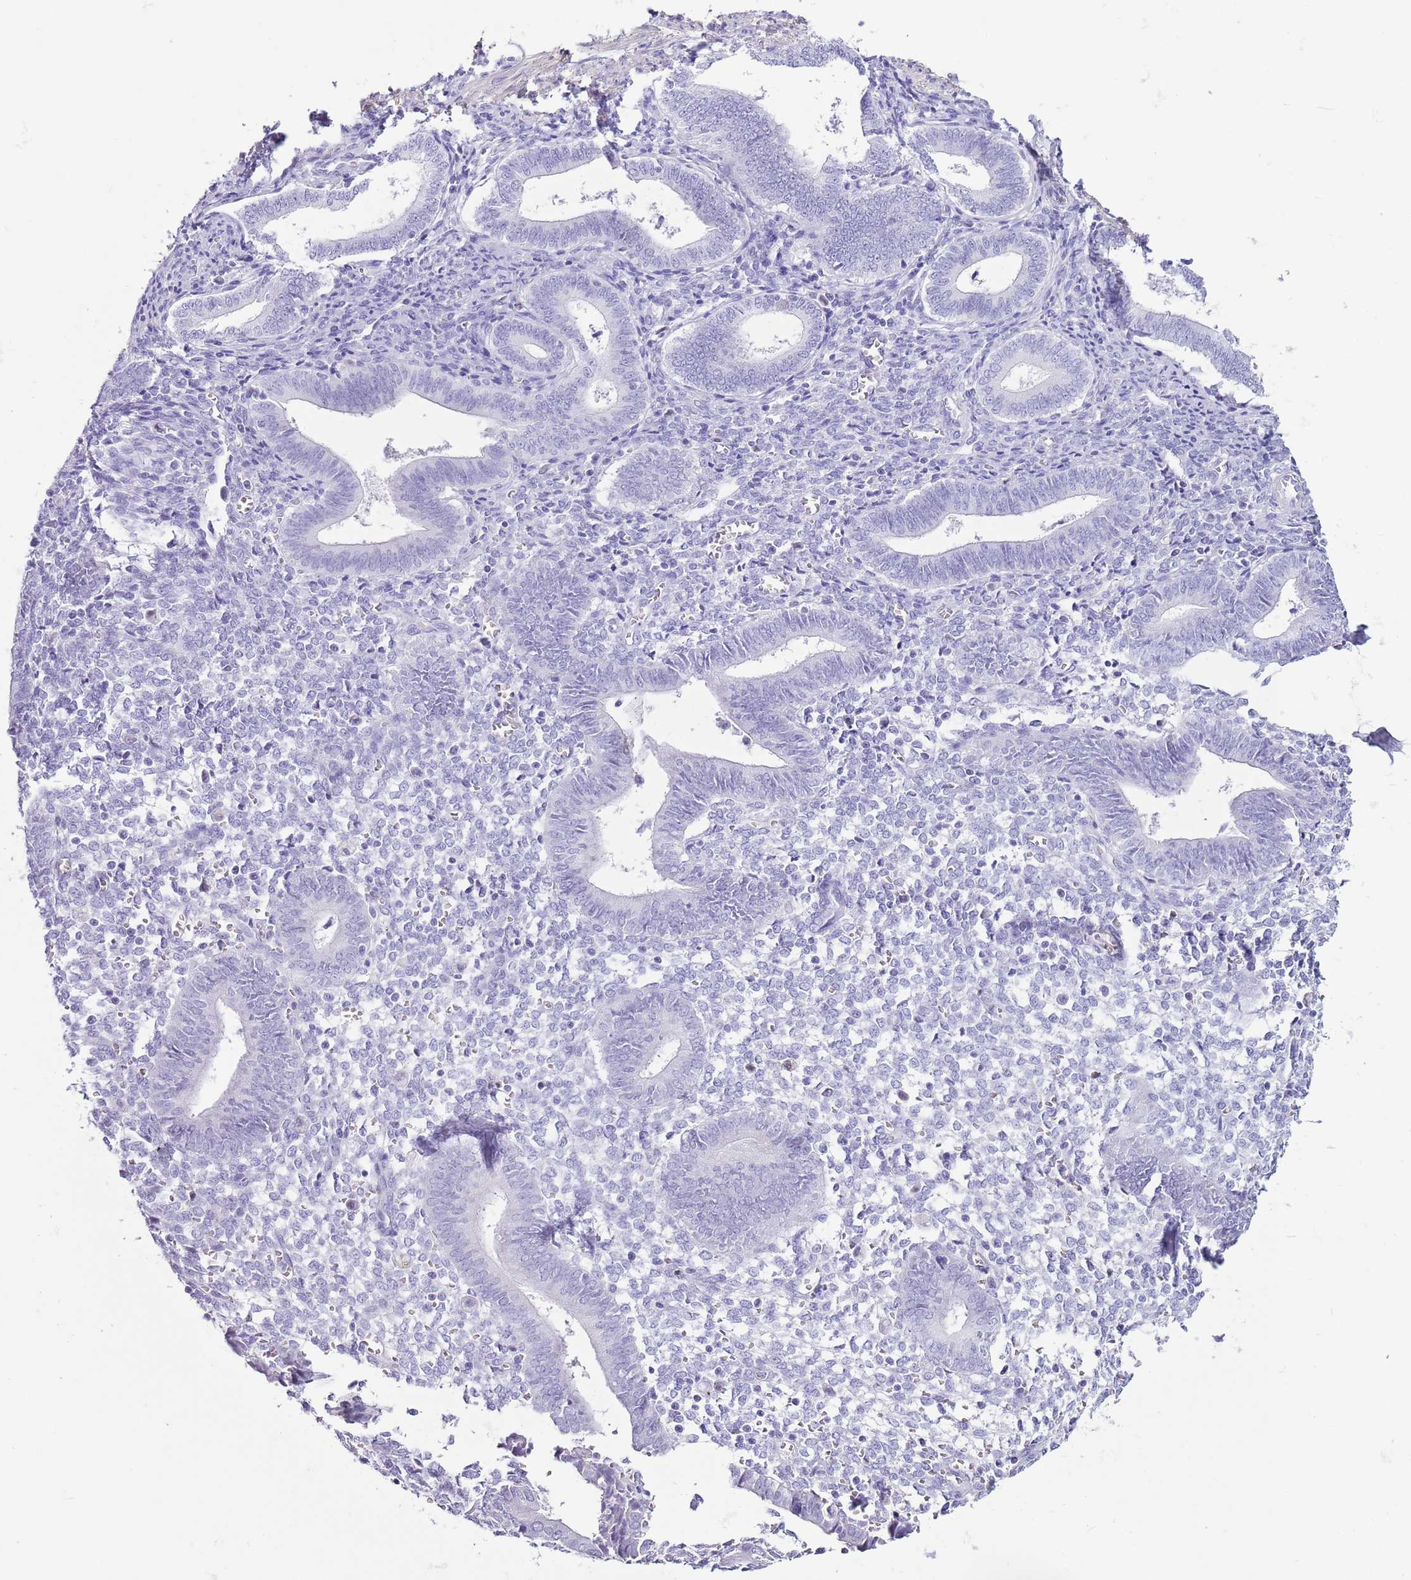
{"staining": {"intensity": "negative", "quantity": "none", "location": "none"}, "tissue": "endometrium", "cell_type": "Cells in endometrial stroma", "image_type": "normal", "snomed": [{"axis": "morphology", "description": "Normal tissue, NOS"}, {"axis": "topography", "description": "Other"}, {"axis": "topography", "description": "Endometrium"}], "caption": "IHC micrograph of benign human endometrium stained for a protein (brown), which demonstrates no expression in cells in endometrial stroma.", "gene": "SLC7A14", "patient": {"sex": "female", "age": 44}}